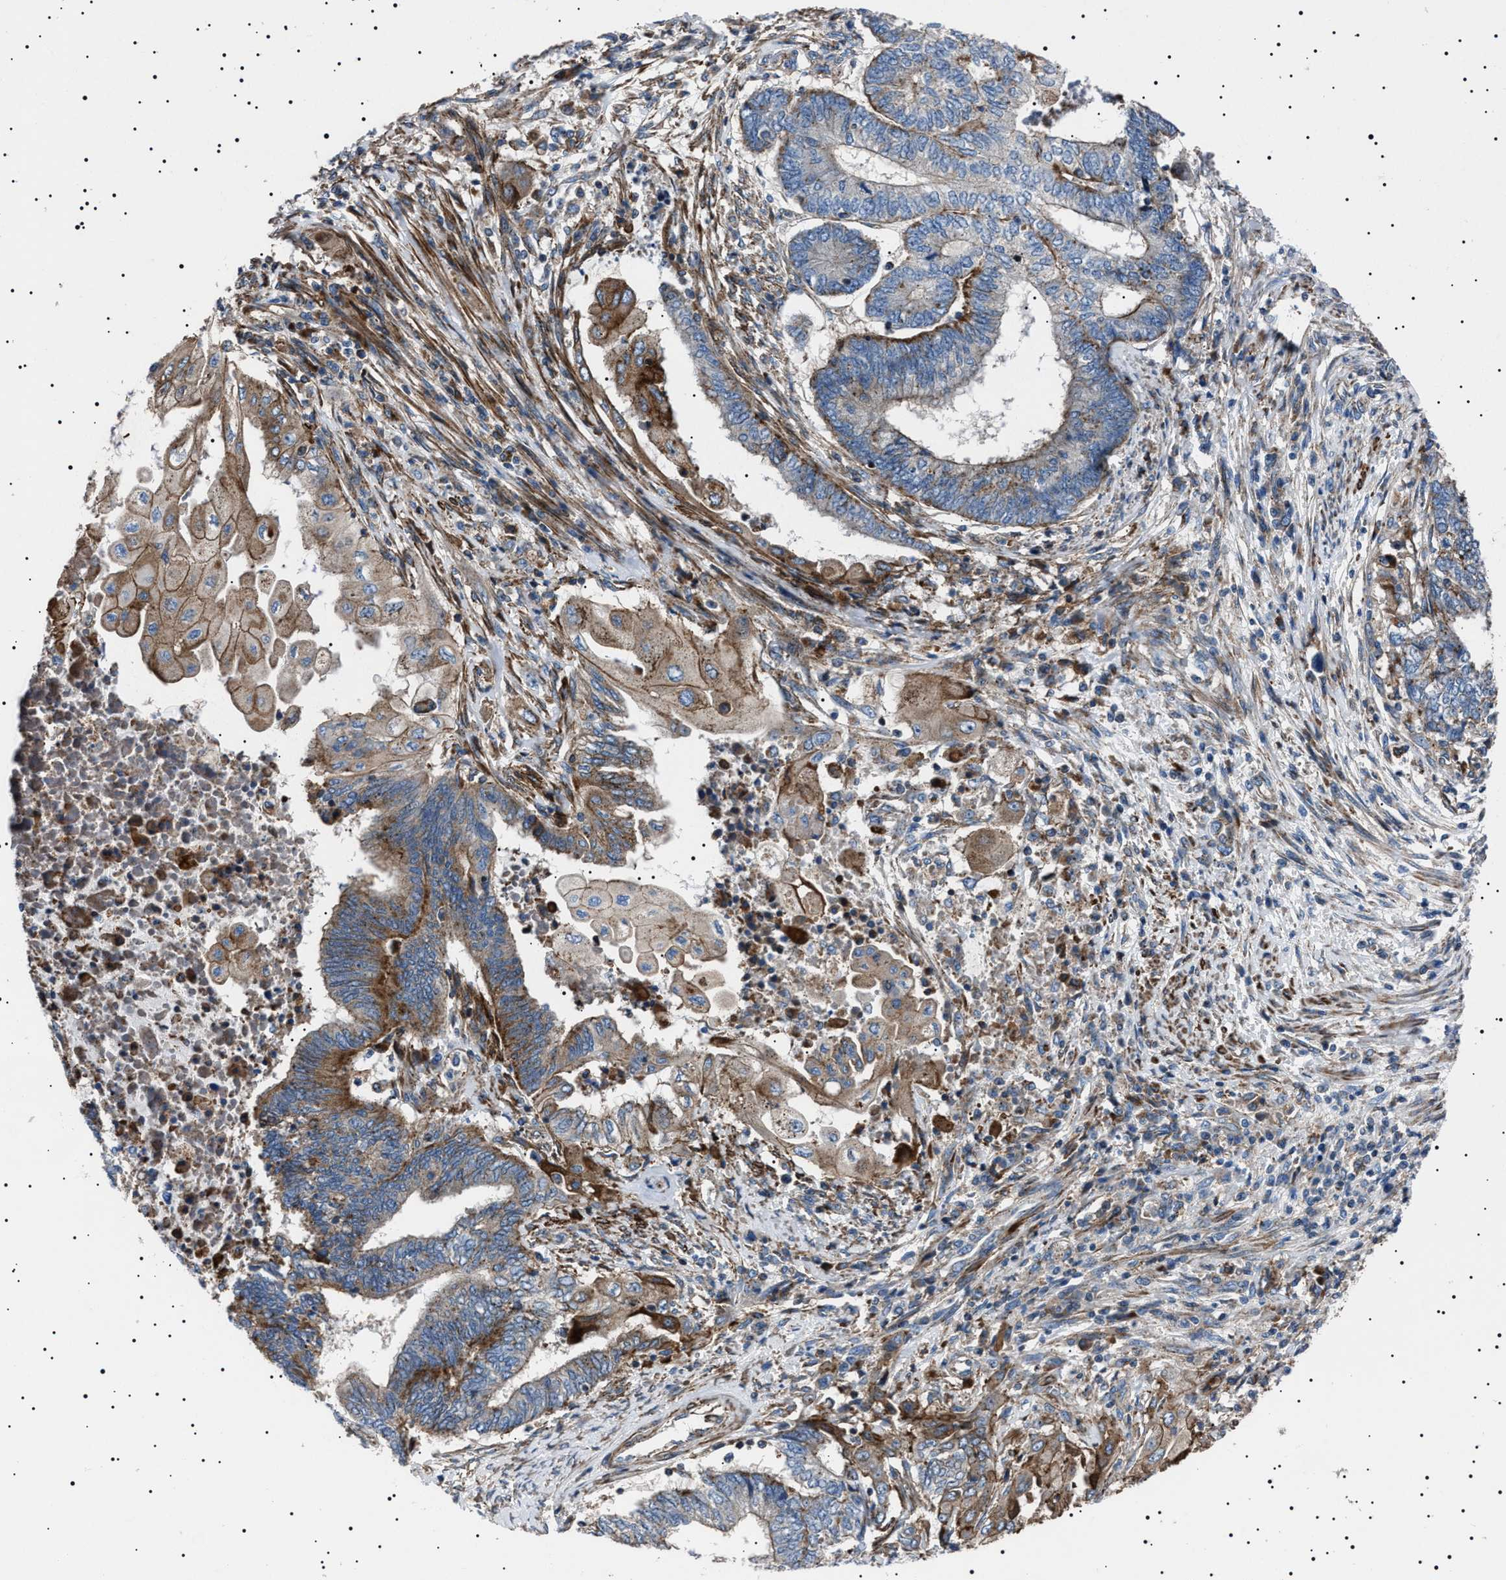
{"staining": {"intensity": "strong", "quantity": "<25%", "location": "cytoplasmic/membranous"}, "tissue": "endometrial cancer", "cell_type": "Tumor cells", "image_type": "cancer", "snomed": [{"axis": "morphology", "description": "Adenocarcinoma, NOS"}, {"axis": "topography", "description": "Uterus"}, {"axis": "topography", "description": "Endometrium"}], "caption": "Adenocarcinoma (endometrial) stained with IHC exhibits strong cytoplasmic/membranous positivity in approximately <25% of tumor cells.", "gene": "NEU1", "patient": {"sex": "female", "age": 70}}